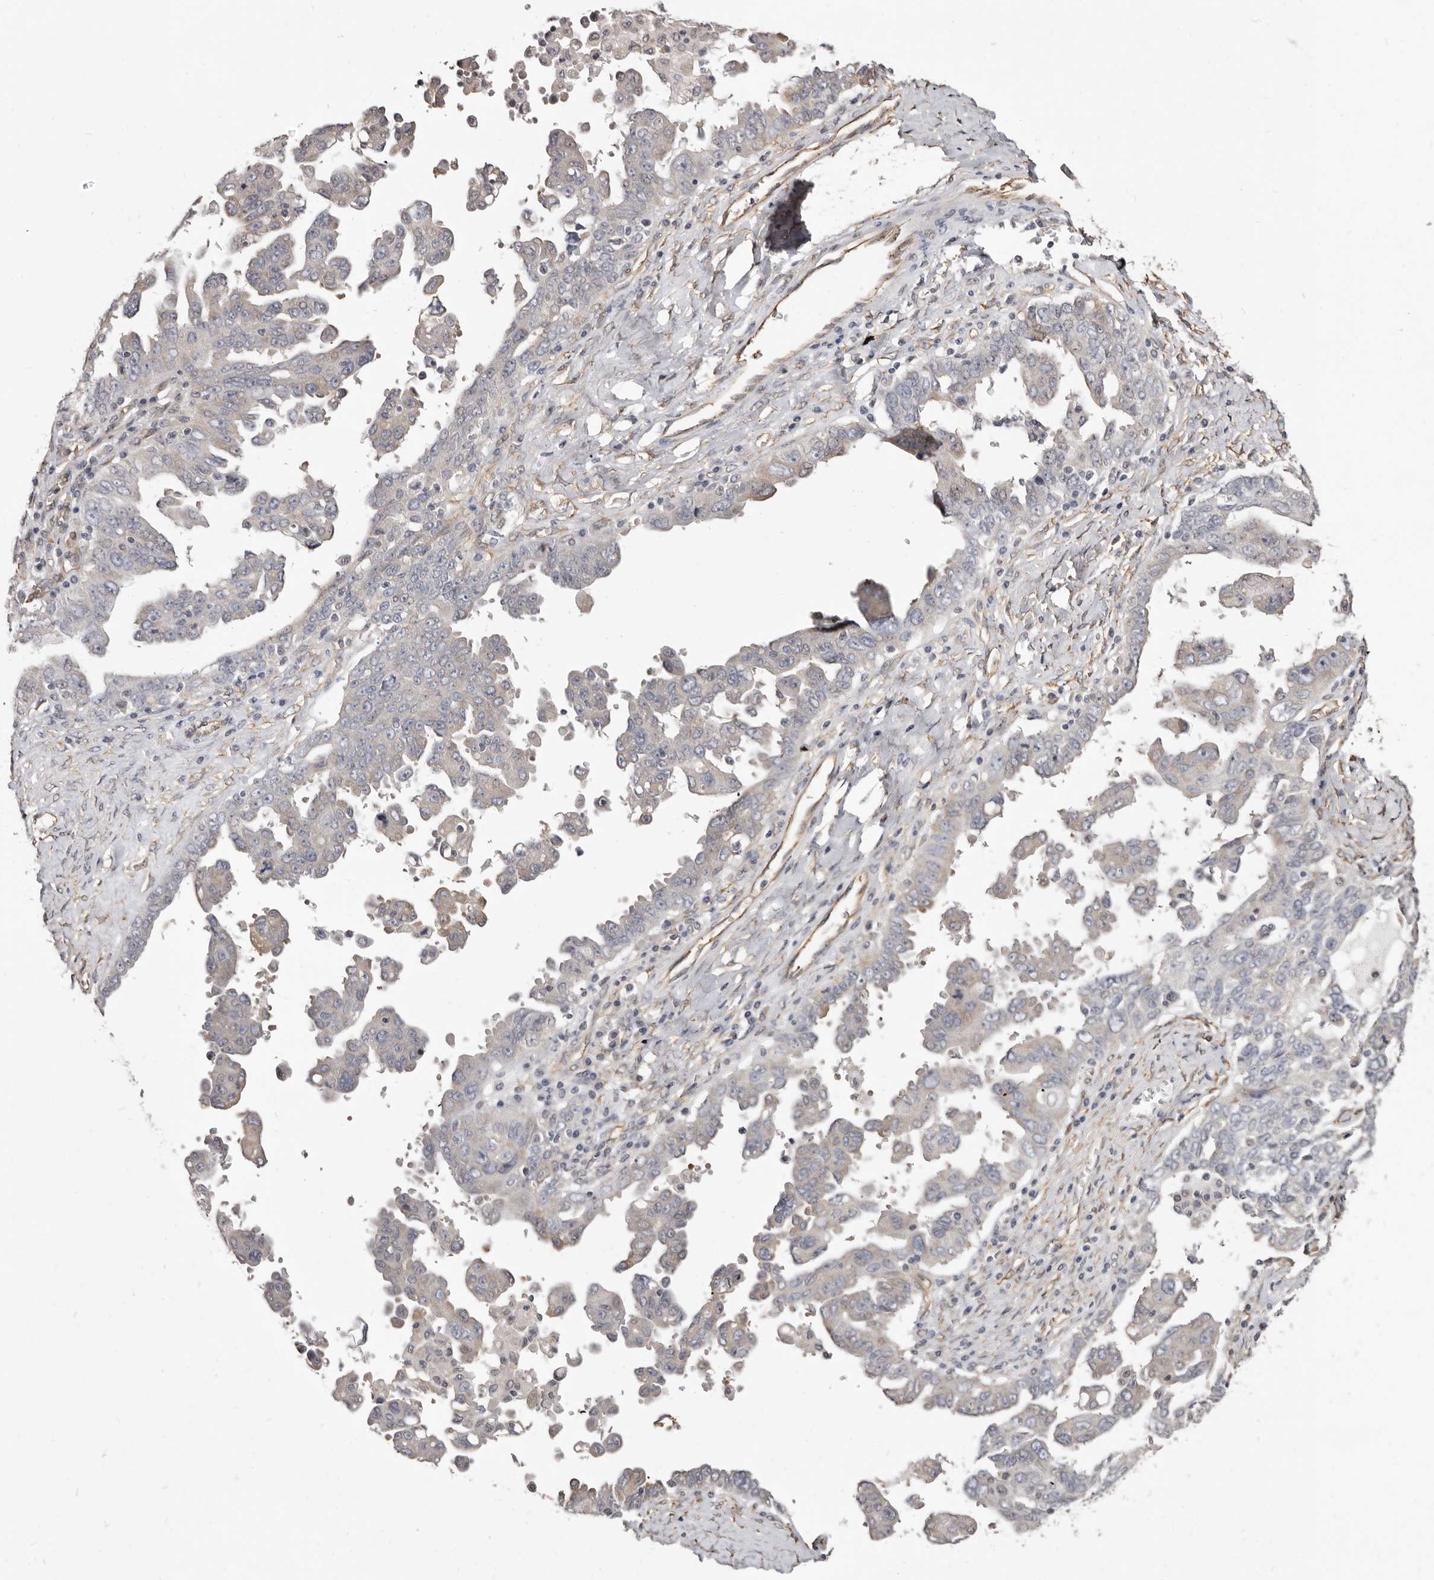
{"staining": {"intensity": "negative", "quantity": "none", "location": "none"}, "tissue": "ovarian cancer", "cell_type": "Tumor cells", "image_type": "cancer", "snomed": [{"axis": "morphology", "description": "Carcinoma, endometroid"}, {"axis": "topography", "description": "Ovary"}], "caption": "This is an immunohistochemistry (IHC) image of human ovarian cancer (endometroid carcinoma). There is no staining in tumor cells.", "gene": "KHDRBS2", "patient": {"sex": "female", "age": 62}}